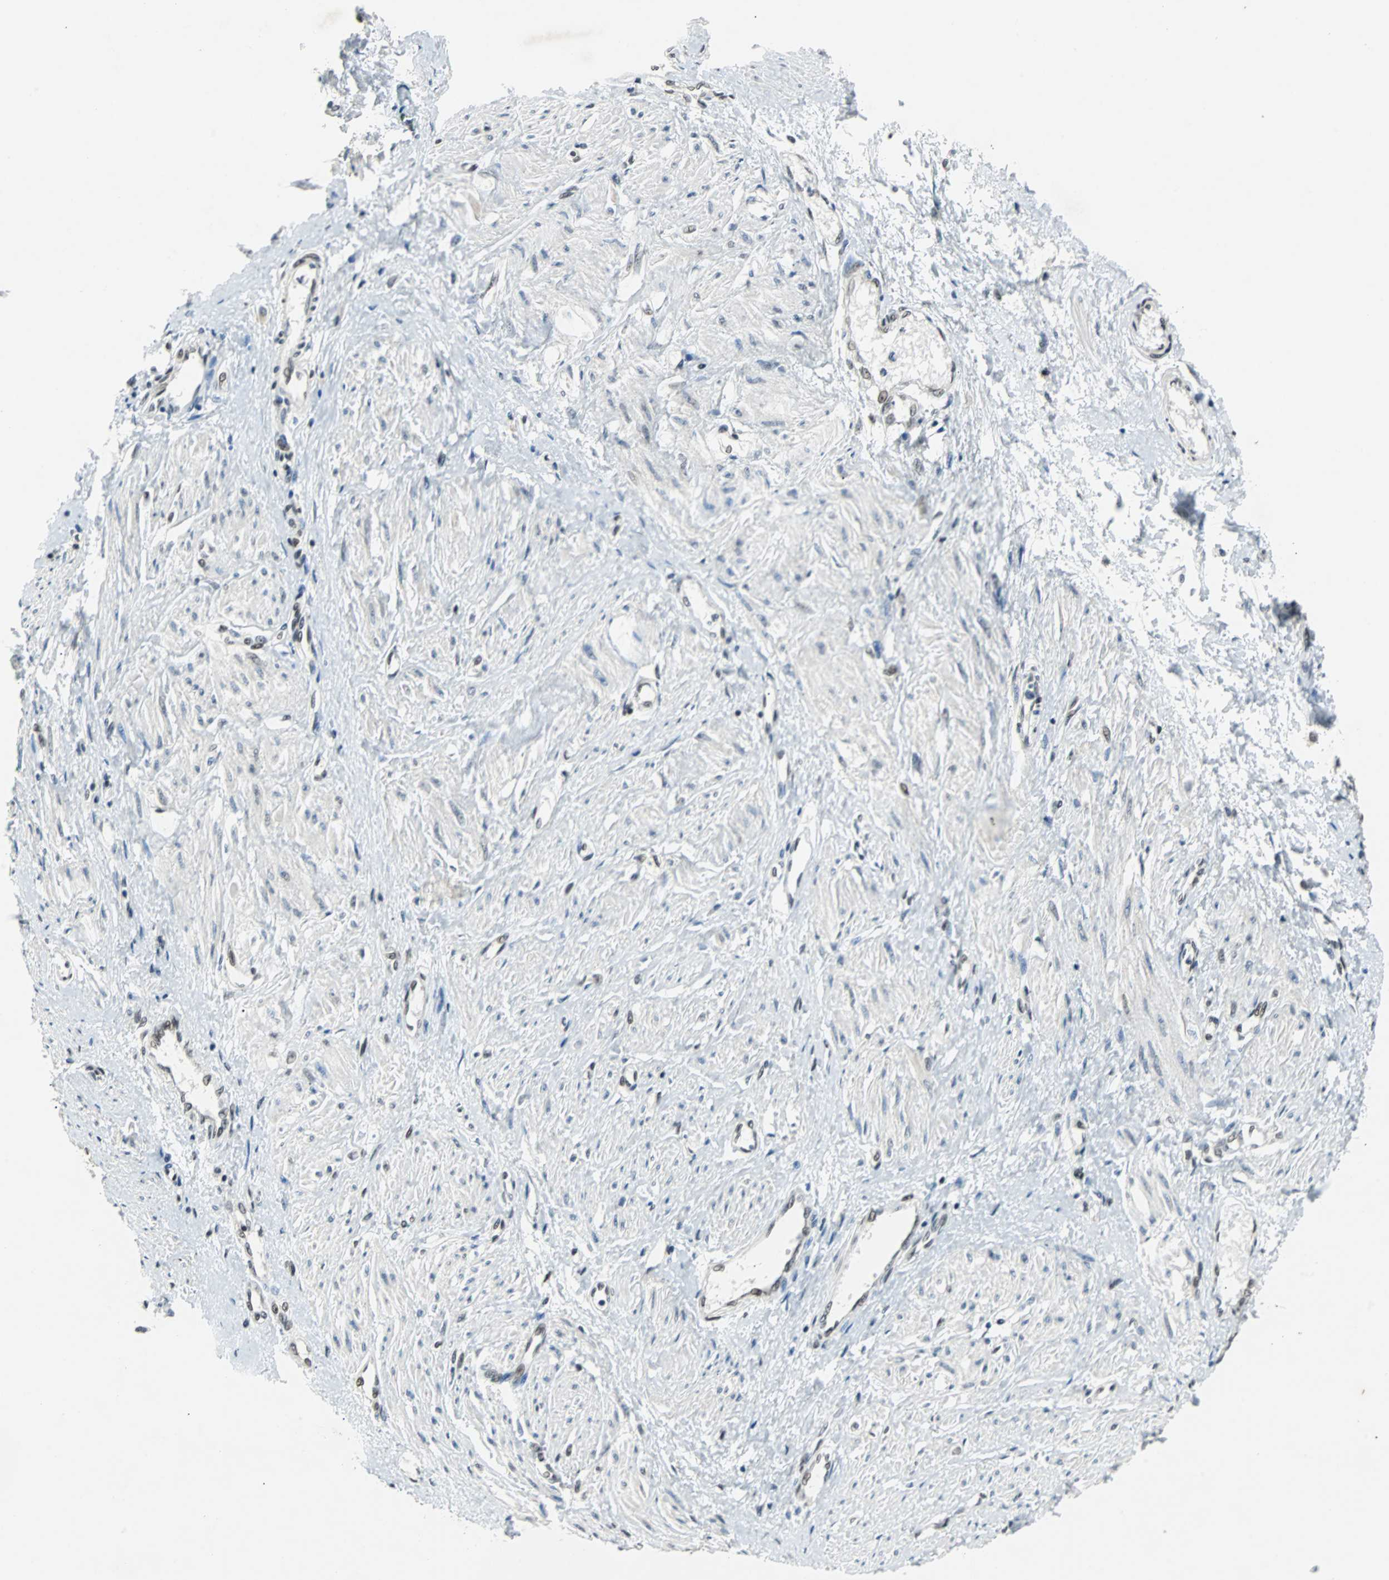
{"staining": {"intensity": "moderate", "quantity": ">75%", "location": "nuclear"}, "tissue": "smooth muscle", "cell_type": "Smooth muscle cells", "image_type": "normal", "snomed": [{"axis": "morphology", "description": "Normal tissue, NOS"}, {"axis": "topography", "description": "Smooth muscle"}, {"axis": "topography", "description": "Uterus"}], "caption": "A brown stain shows moderate nuclear expression of a protein in smooth muscle cells of normal smooth muscle. Nuclei are stained in blue.", "gene": "GATAD2A", "patient": {"sex": "female", "age": 39}}